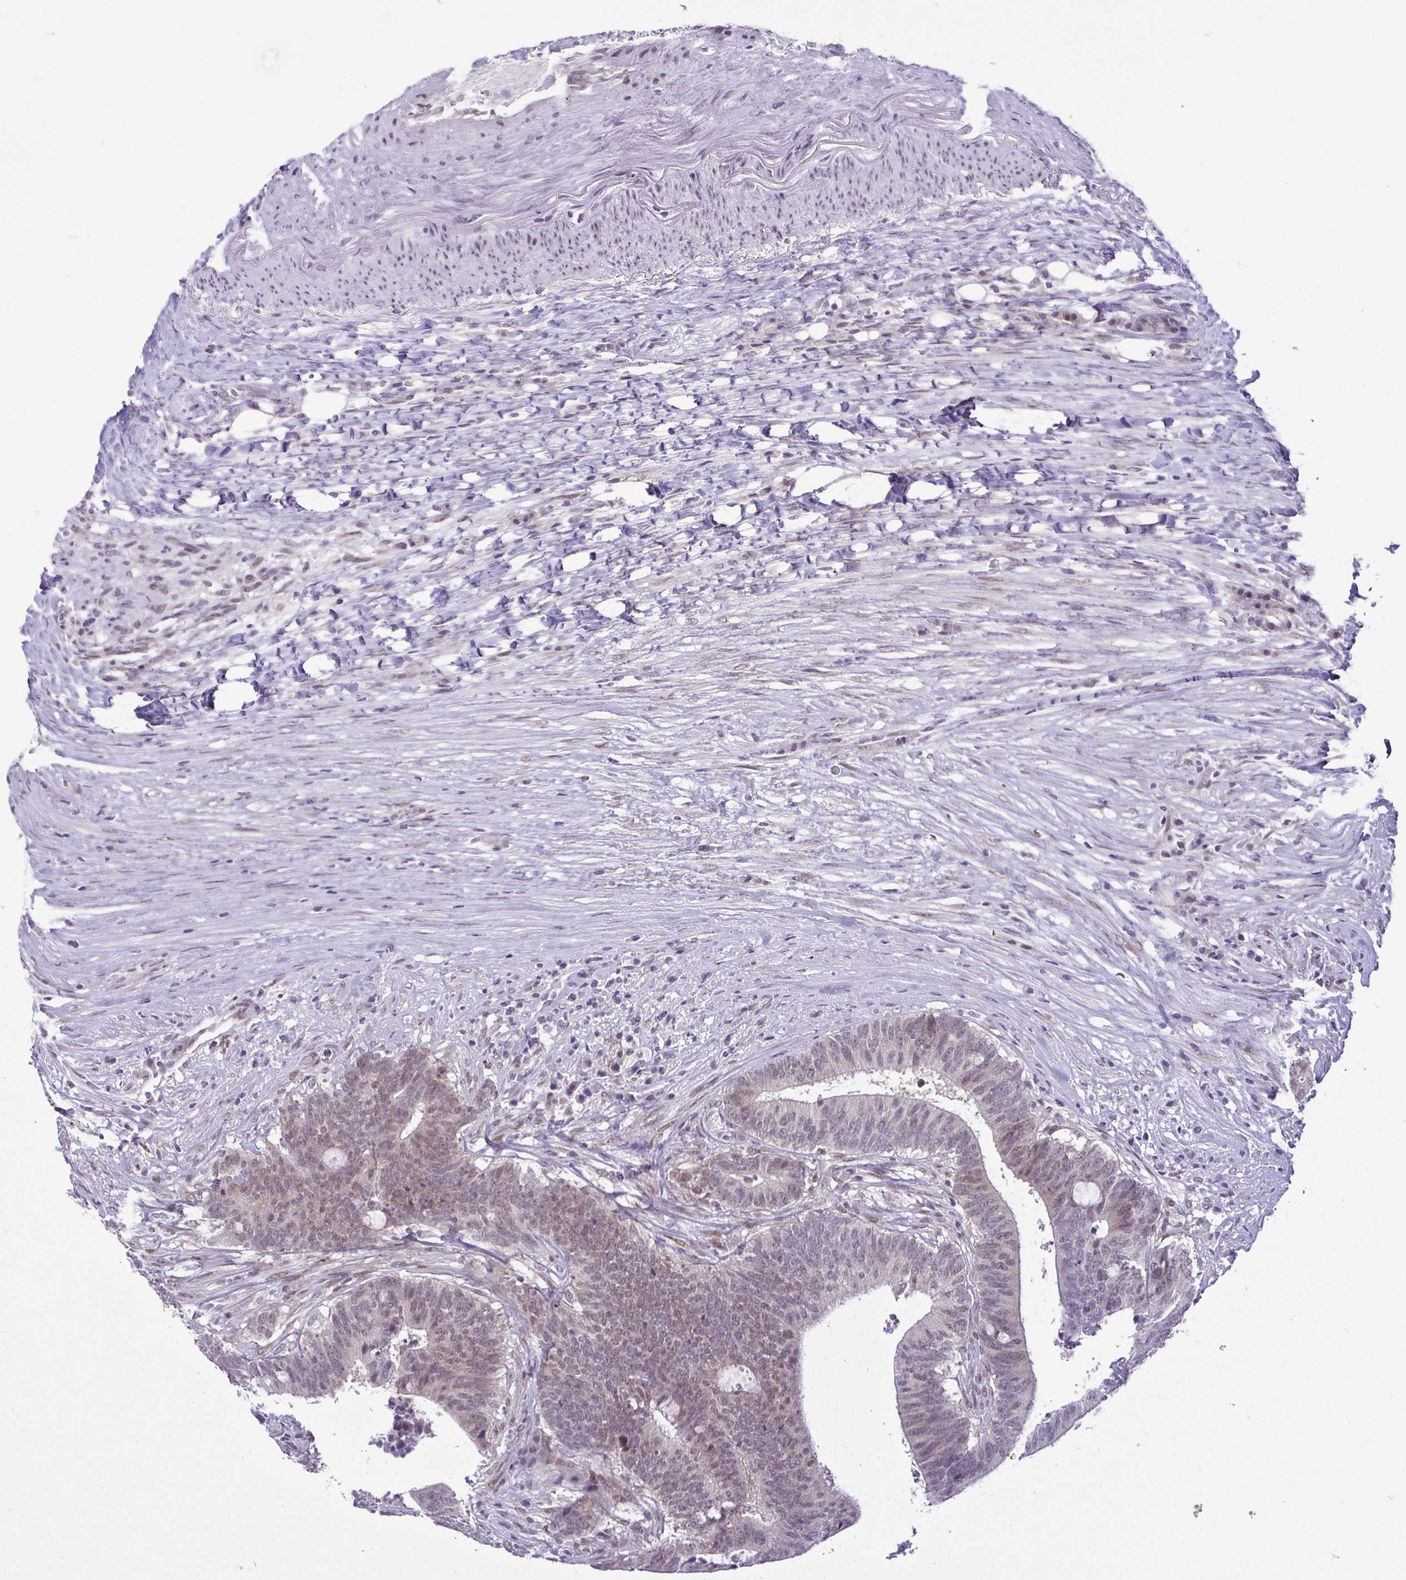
{"staining": {"intensity": "weak", "quantity": "25%-75%", "location": "nuclear"}, "tissue": "colorectal cancer", "cell_type": "Tumor cells", "image_type": "cancer", "snomed": [{"axis": "morphology", "description": "Adenocarcinoma, NOS"}, {"axis": "topography", "description": "Colon"}], "caption": "Weak nuclear expression is seen in approximately 25%-75% of tumor cells in colorectal cancer.", "gene": "RBM3", "patient": {"sex": "female", "age": 43}}